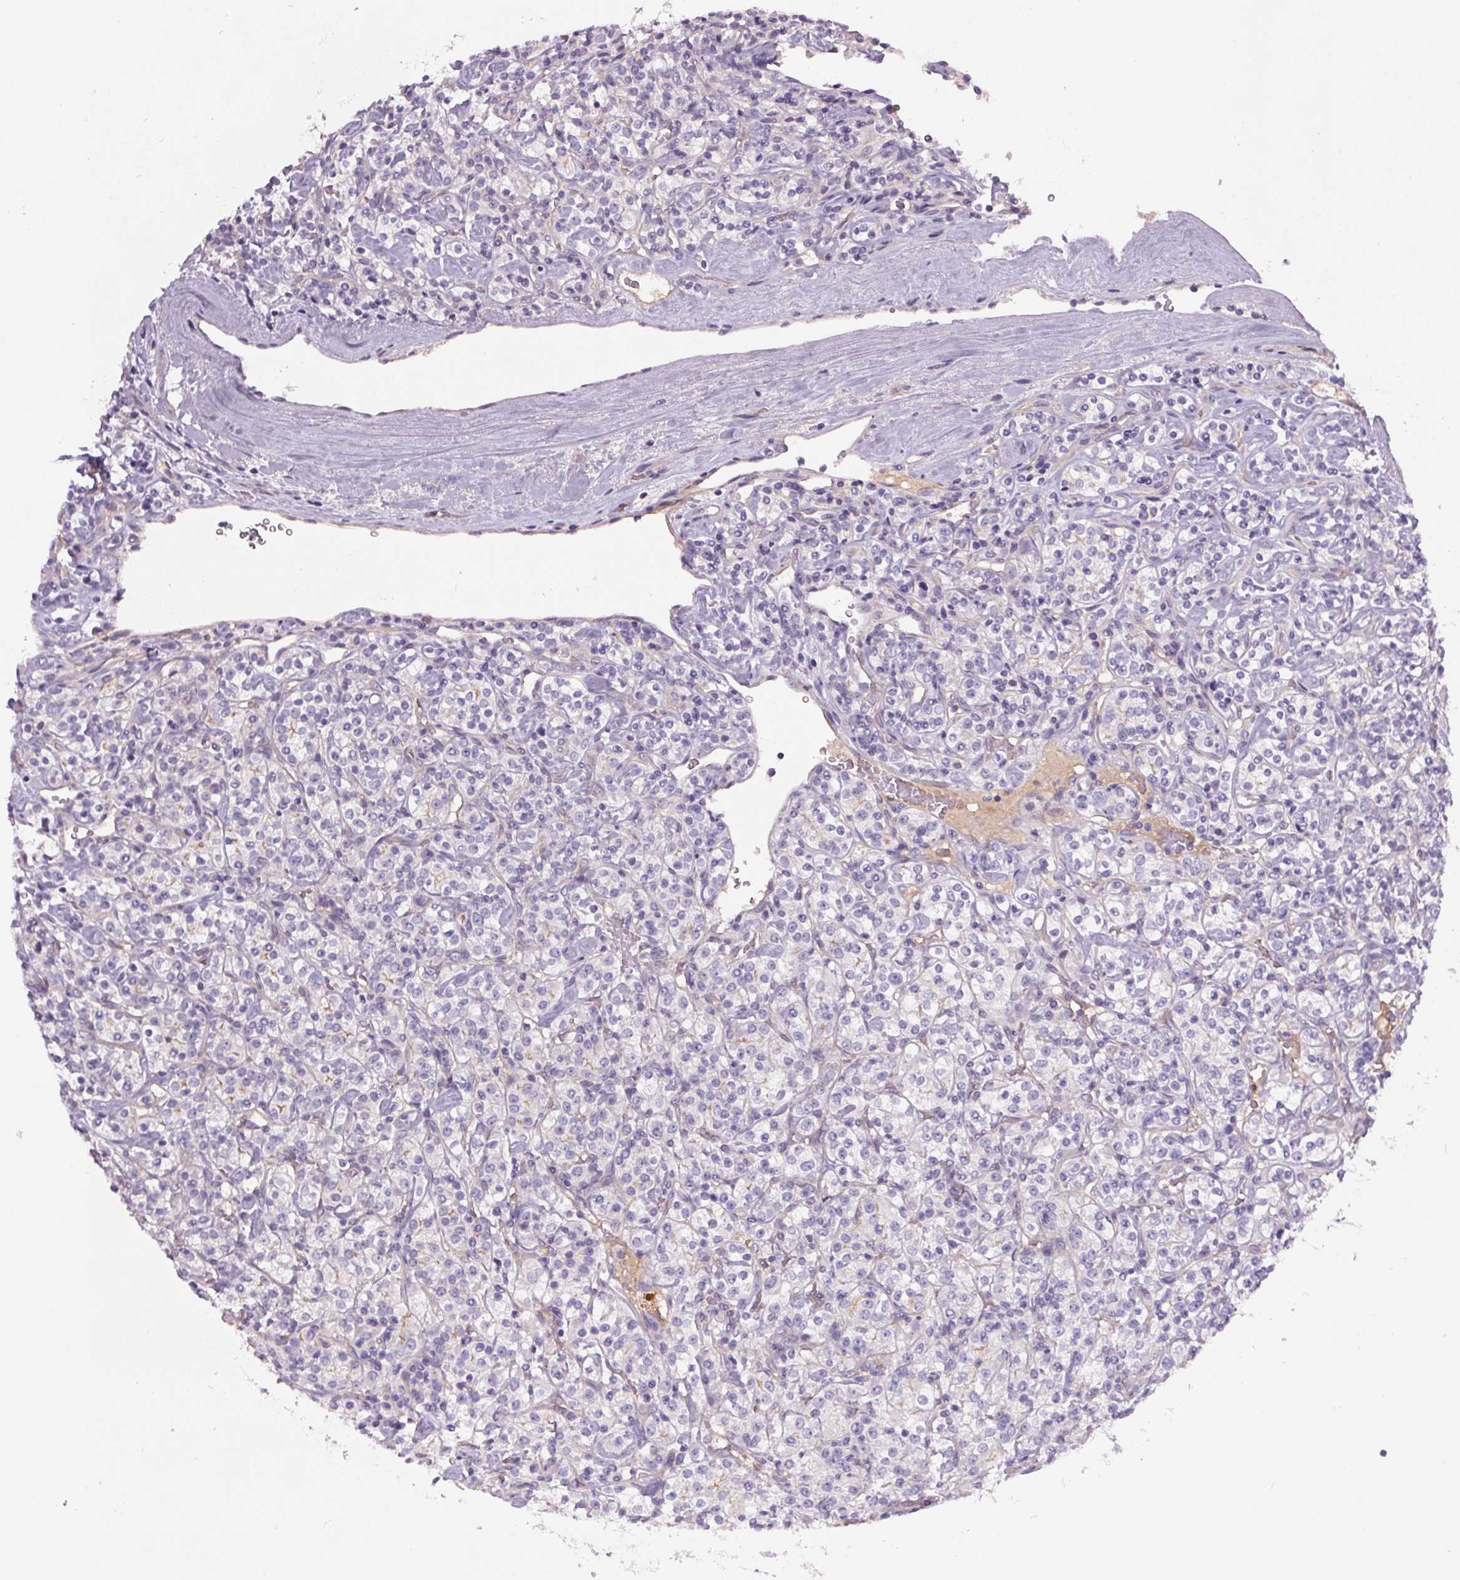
{"staining": {"intensity": "negative", "quantity": "none", "location": "none"}, "tissue": "renal cancer", "cell_type": "Tumor cells", "image_type": "cancer", "snomed": [{"axis": "morphology", "description": "Adenocarcinoma, NOS"}, {"axis": "topography", "description": "Kidney"}], "caption": "A high-resolution micrograph shows immunohistochemistry staining of renal adenocarcinoma, which shows no significant staining in tumor cells. Nuclei are stained in blue.", "gene": "APOC4", "patient": {"sex": "male", "age": 77}}